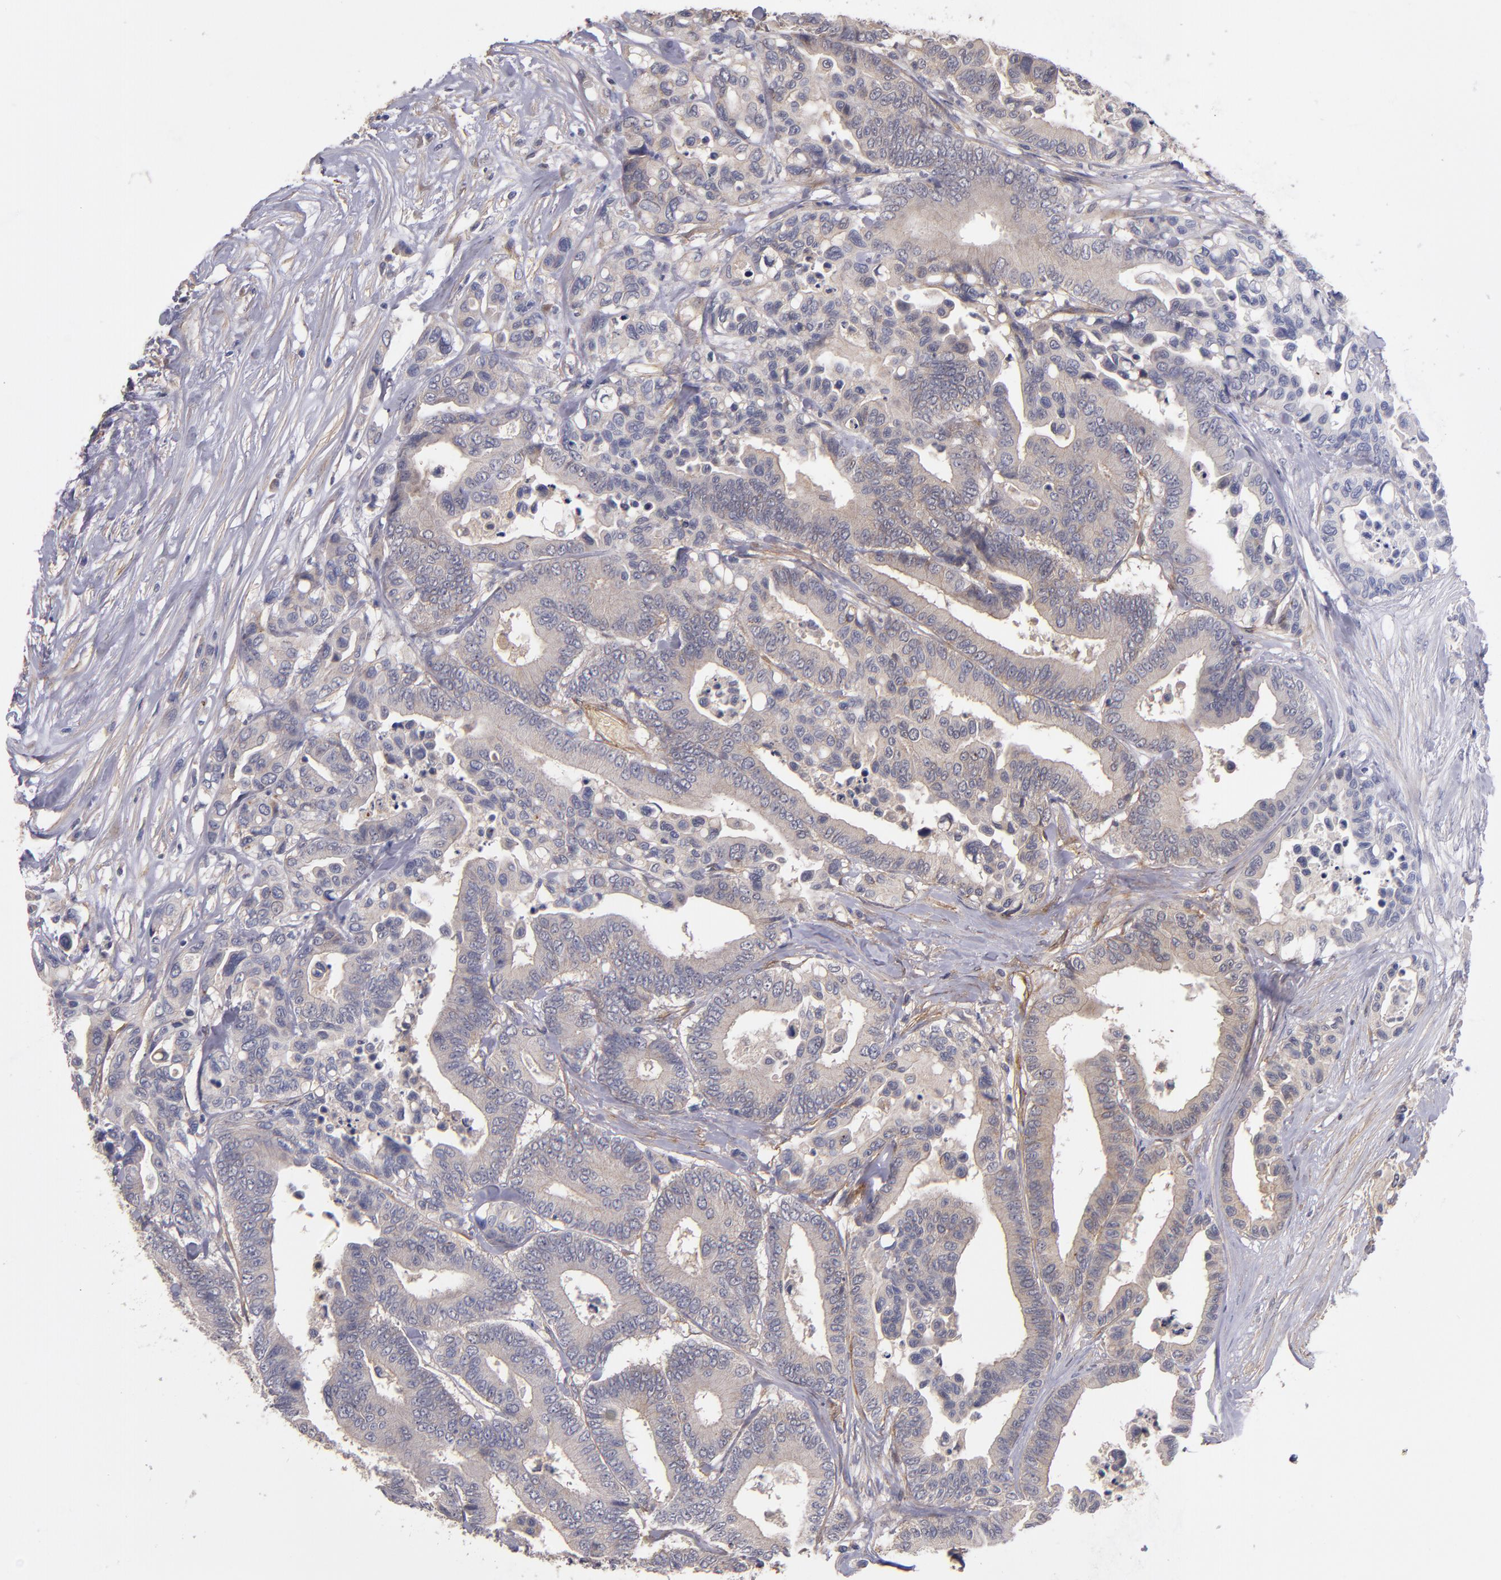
{"staining": {"intensity": "weak", "quantity": "25%-75%", "location": "cytoplasmic/membranous"}, "tissue": "colorectal cancer", "cell_type": "Tumor cells", "image_type": "cancer", "snomed": [{"axis": "morphology", "description": "Adenocarcinoma, NOS"}, {"axis": "topography", "description": "Colon"}], "caption": "This image demonstrates colorectal cancer stained with immunohistochemistry (IHC) to label a protein in brown. The cytoplasmic/membranous of tumor cells show weak positivity for the protein. Nuclei are counter-stained blue.", "gene": "PLSCR4", "patient": {"sex": "male", "age": 82}}